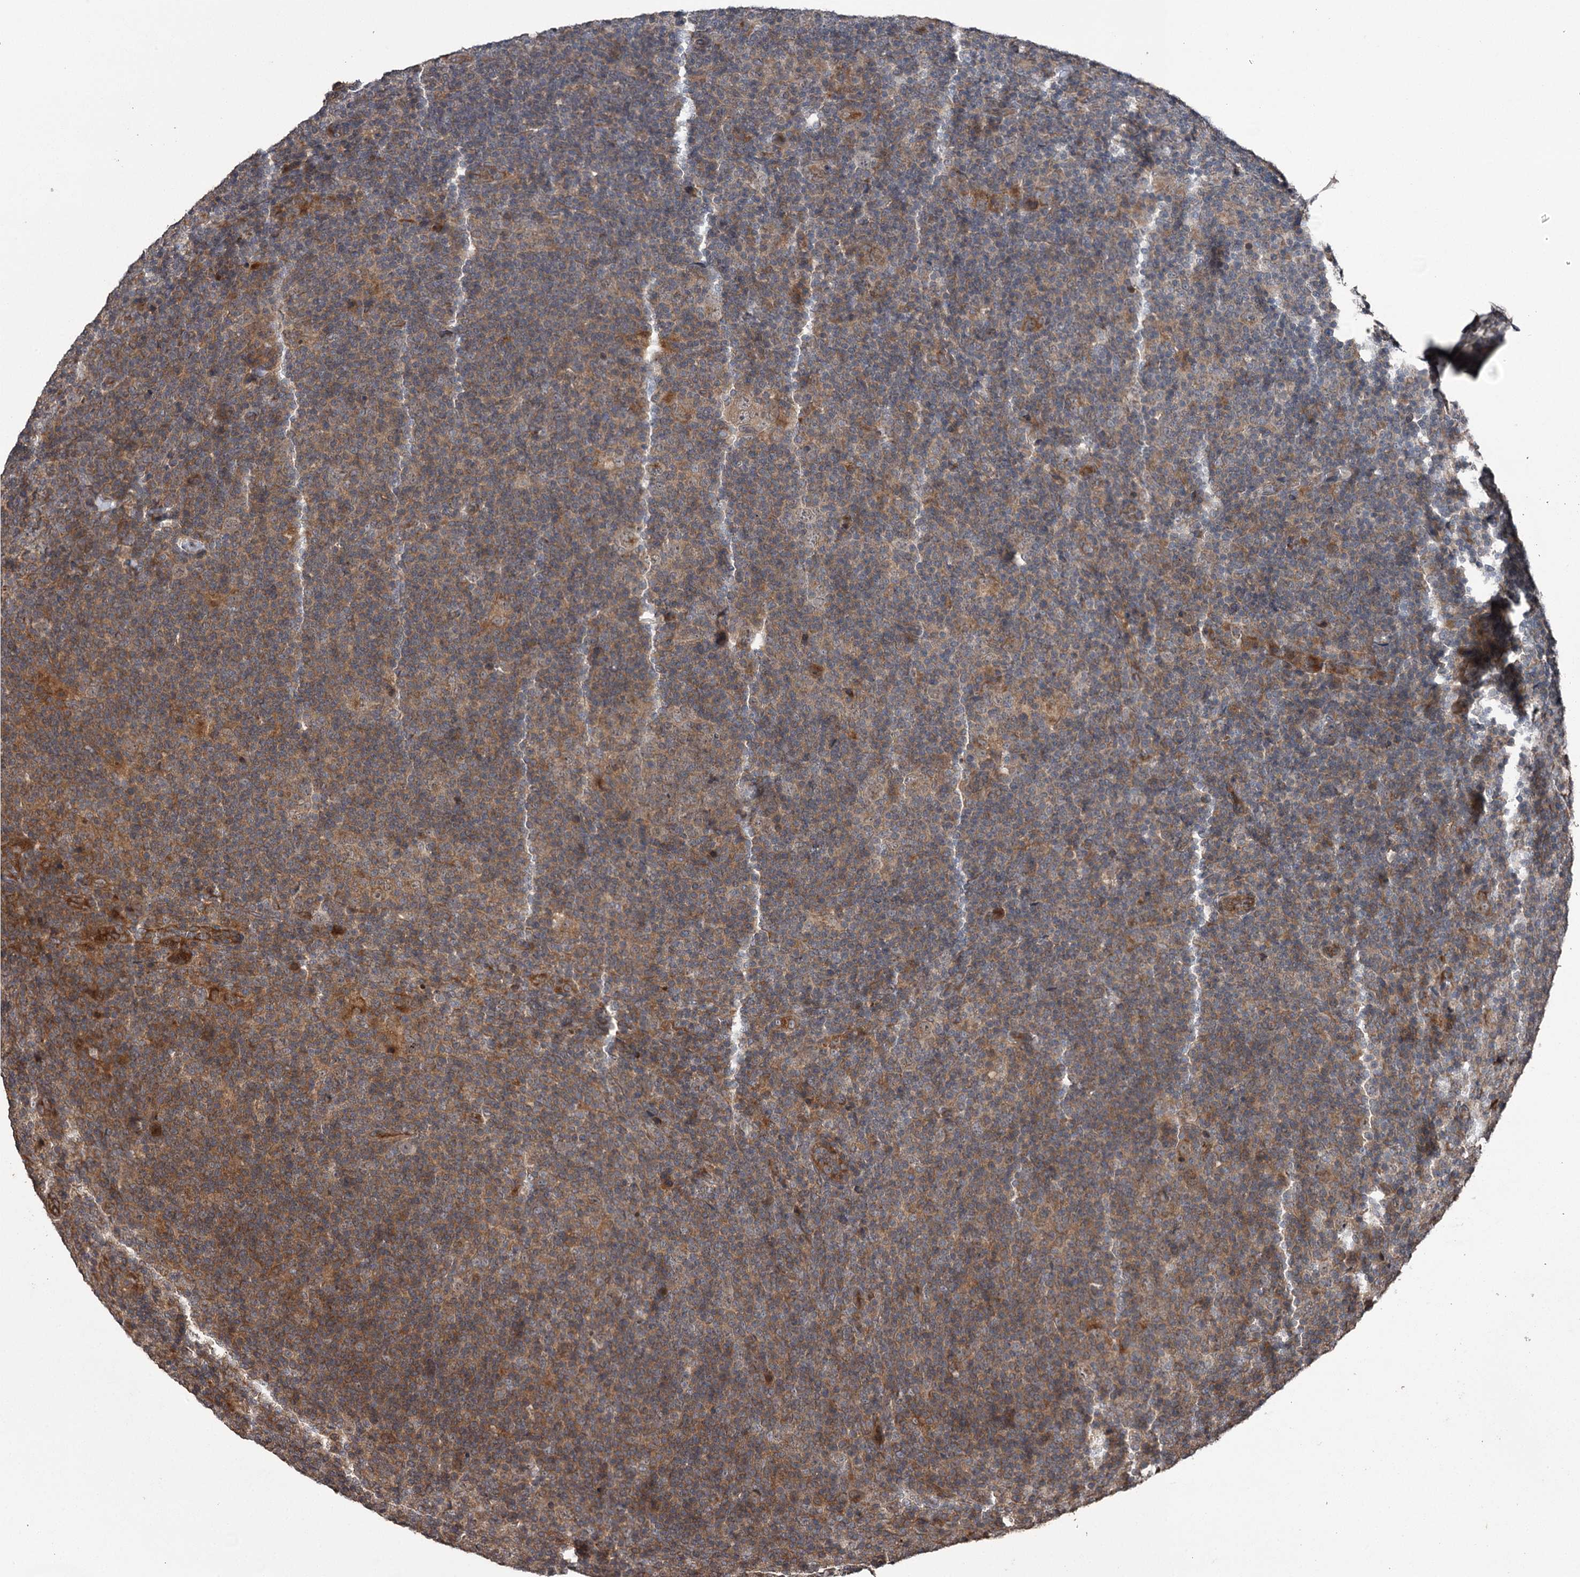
{"staining": {"intensity": "weak", "quantity": ">75%", "location": "cytoplasmic/membranous"}, "tissue": "lymphoma", "cell_type": "Tumor cells", "image_type": "cancer", "snomed": [{"axis": "morphology", "description": "Hodgkin's disease, NOS"}, {"axis": "topography", "description": "Lymph node"}], "caption": "Immunohistochemistry (IHC) (DAB) staining of human lymphoma reveals weak cytoplasmic/membranous protein positivity in approximately >75% of tumor cells.", "gene": "RAB21", "patient": {"sex": "female", "age": 57}}